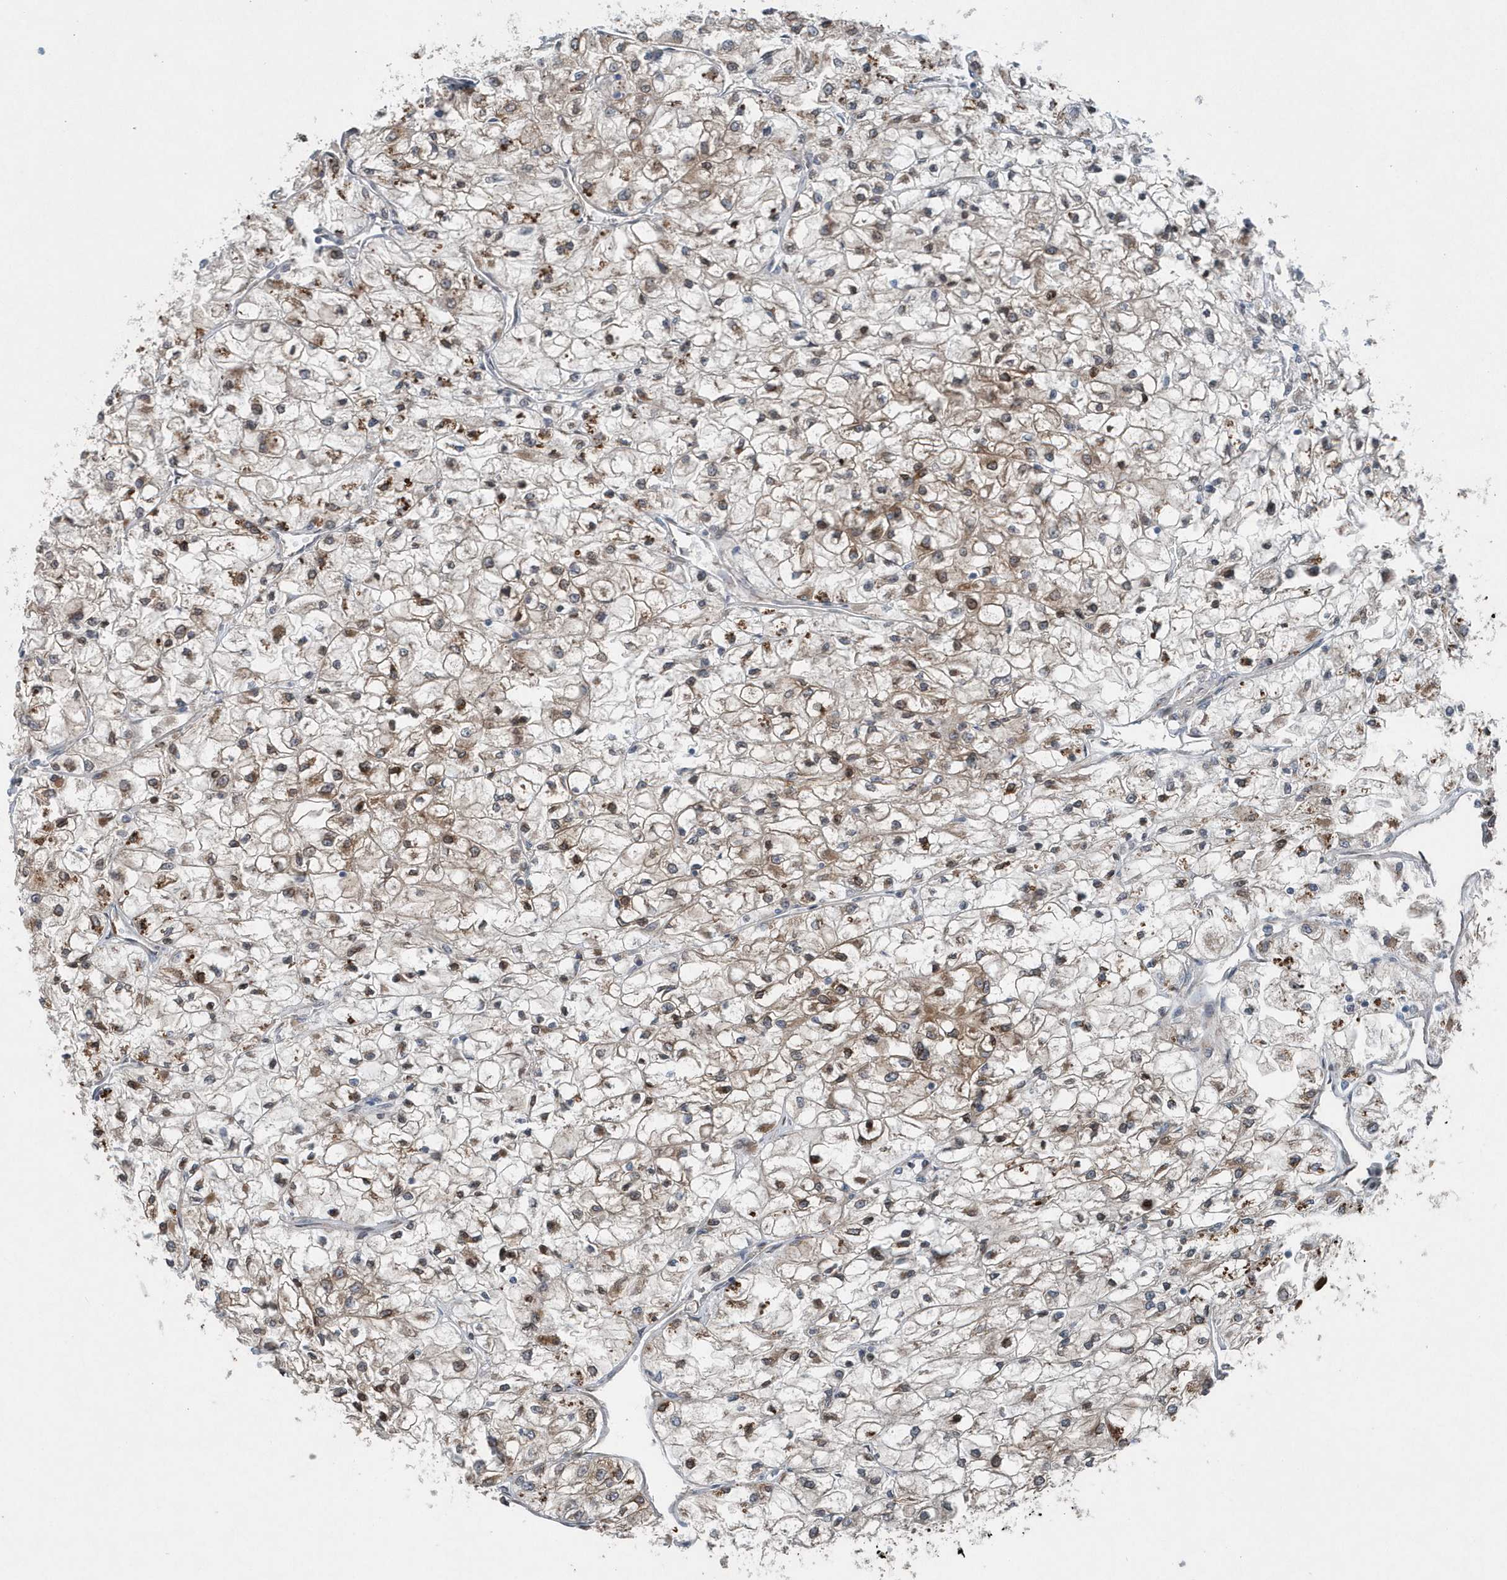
{"staining": {"intensity": "moderate", "quantity": "25%-75%", "location": "cytoplasmic/membranous"}, "tissue": "renal cancer", "cell_type": "Tumor cells", "image_type": "cancer", "snomed": [{"axis": "morphology", "description": "Adenocarcinoma, NOS"}, {"axis": "topography", "description": "Kidney"}], "caption": "A histopathology image showing moderate cytoplasmic/membranous expression in approximately 25%-75% of tumor cells in renal adenocarcinoma, as visualized by brown immunohistochemical staining.", "gene": "MCC", "patient": {"sex": "male", "age": 80}}